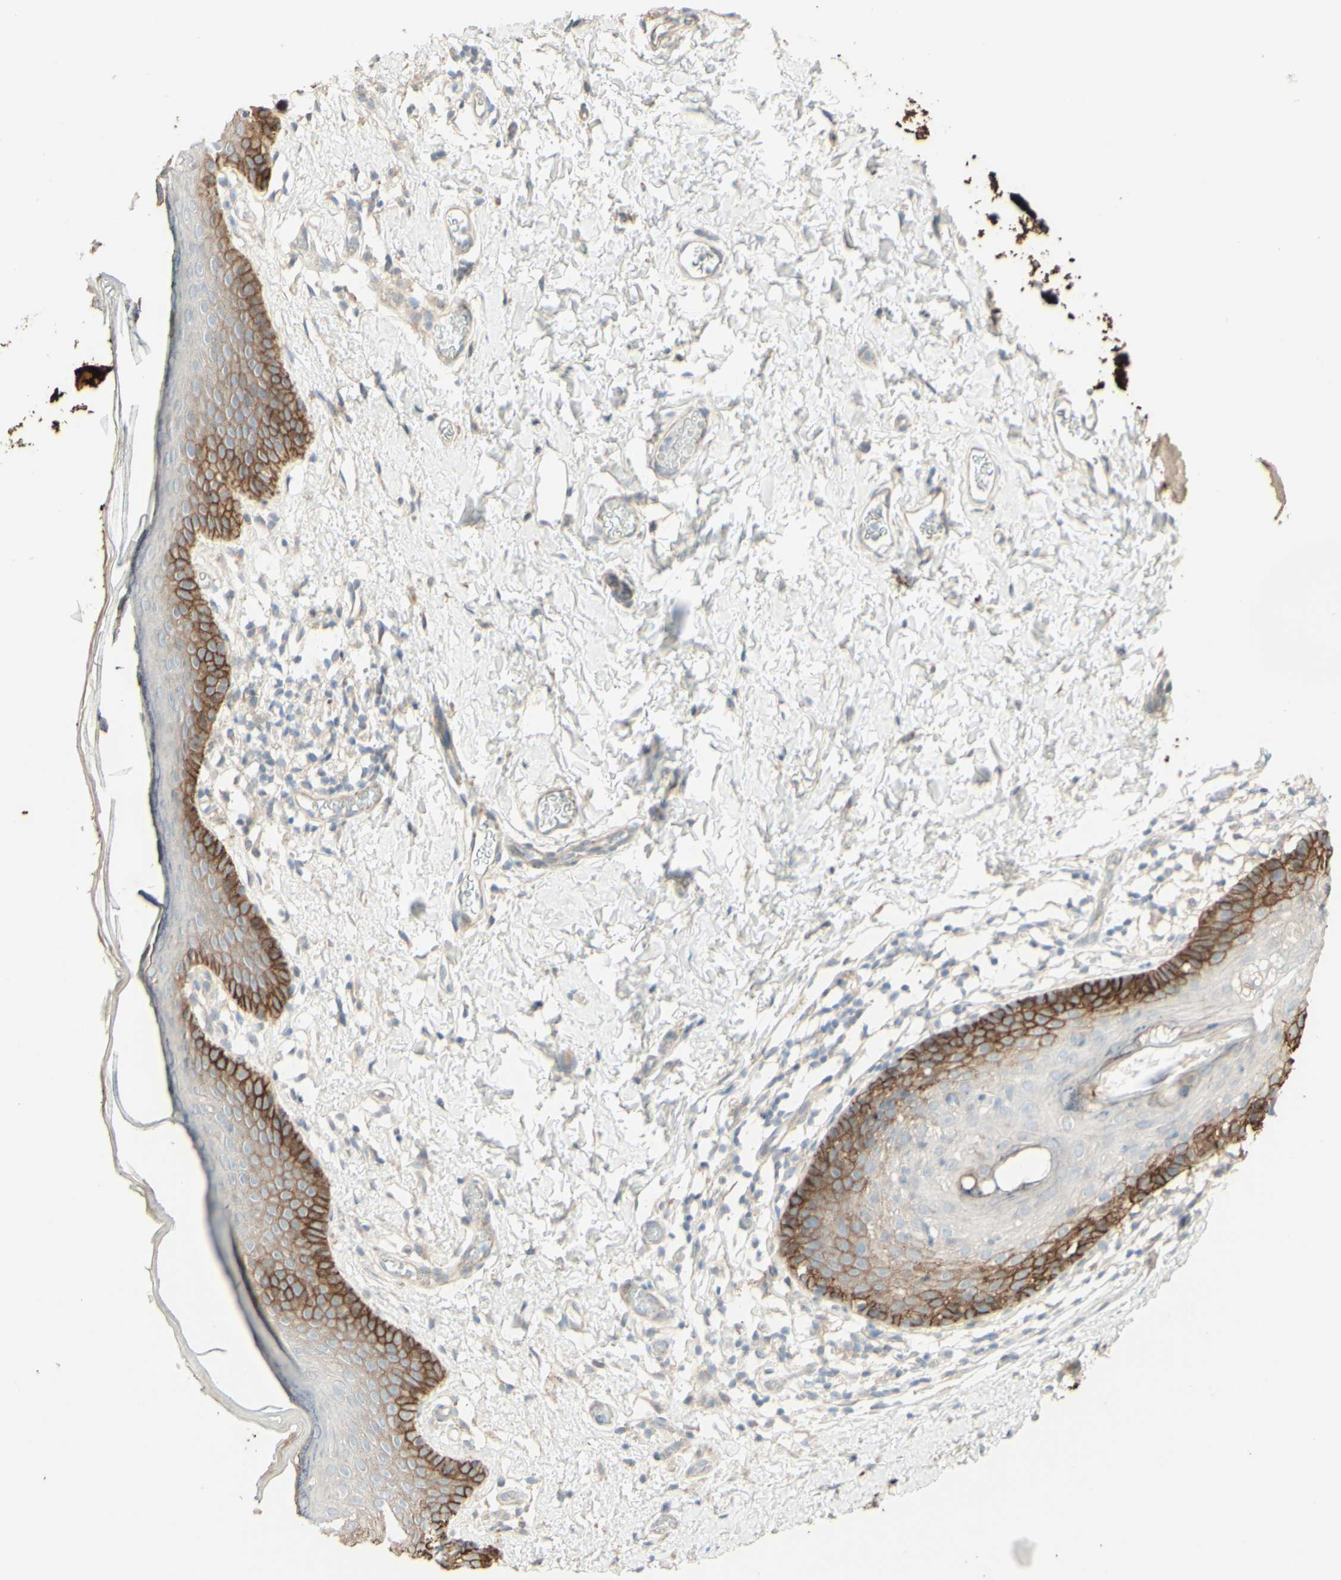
{"staining": {"intensity": "moderate", "quantity": "25%-75%", "location": "cytoplasmic/membranous"}, "tissue": "skin", "cell_type": "Epidermal cells", "image_type": "normal", "snomed": [{"axis": "morphology", "description": "Normal tissue, NOS"}, {"axis": "topography", "description": "Adipose tissue"}, {"axis": "topography", "description": "Vascular tissue"}, {"axis": "topography", "description": "Anal"}, {"axis": "topography", "description": "Peripheral nerve tissue"}], "caption": "Skin stained with immunohistochemistry (IHC) demonstrates moderate cytoplasmic/membranous positivity in about 25%-75% of epidermal cells.", "gene": "RNF149", "patient": {"sex": "female", "age": 54}}